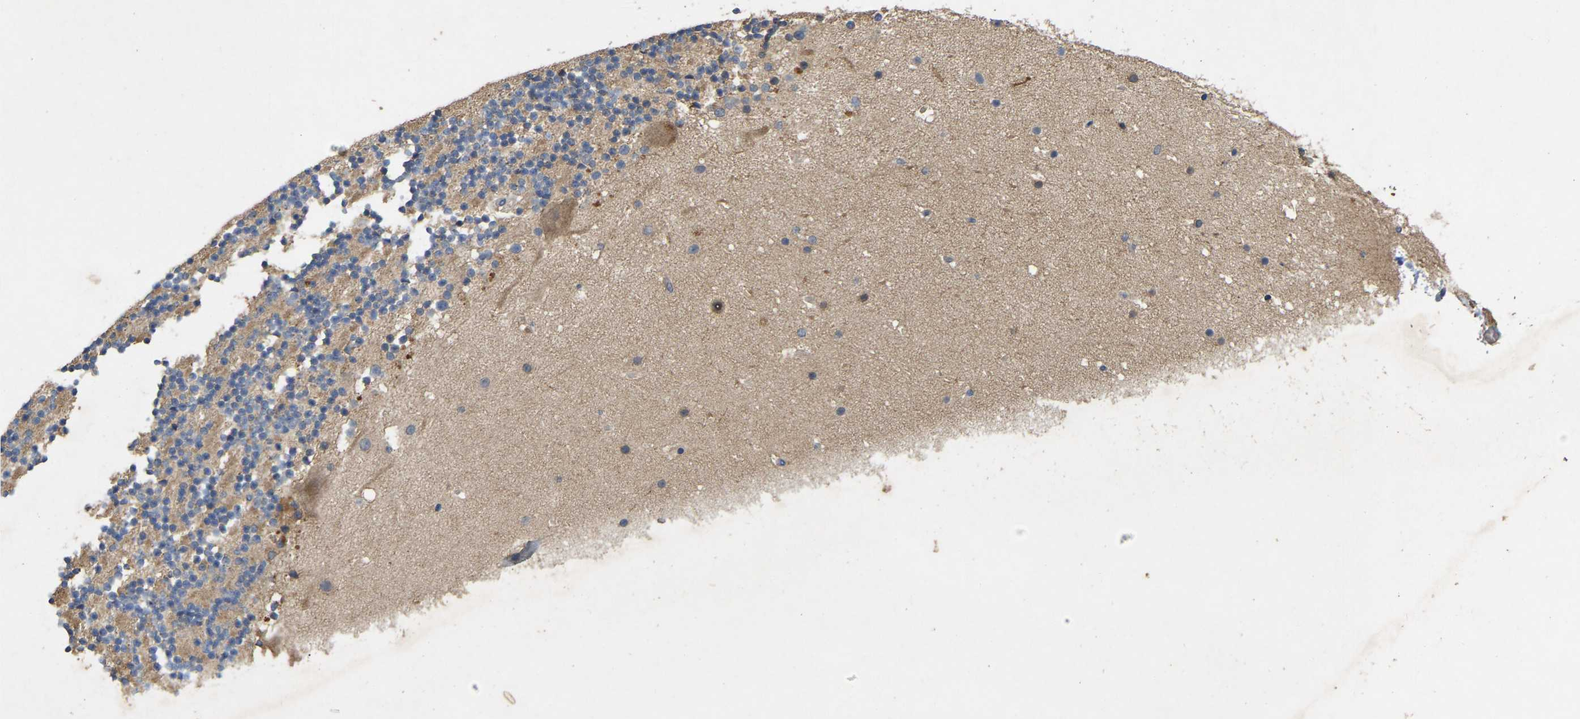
{"staining": {"intensity": "weak", "quantity": "<25%", "location": "cytoplasmic/membranous"}, "tissue": "cerebellum", "cell_type": "Cells in granular layer", "image_type": "normal", "snomed": [{"axis": "morphology", "description": "Normal tissue, NOS"}, {"axis": "topography", "description": "Cerebellum"}], "caption": "An image of cerebellum stained for a protein demonstrates no brown staining in cells in granular layer.", "gene": "LPAR2", "patient": {"sex": "male", "age": 57}}